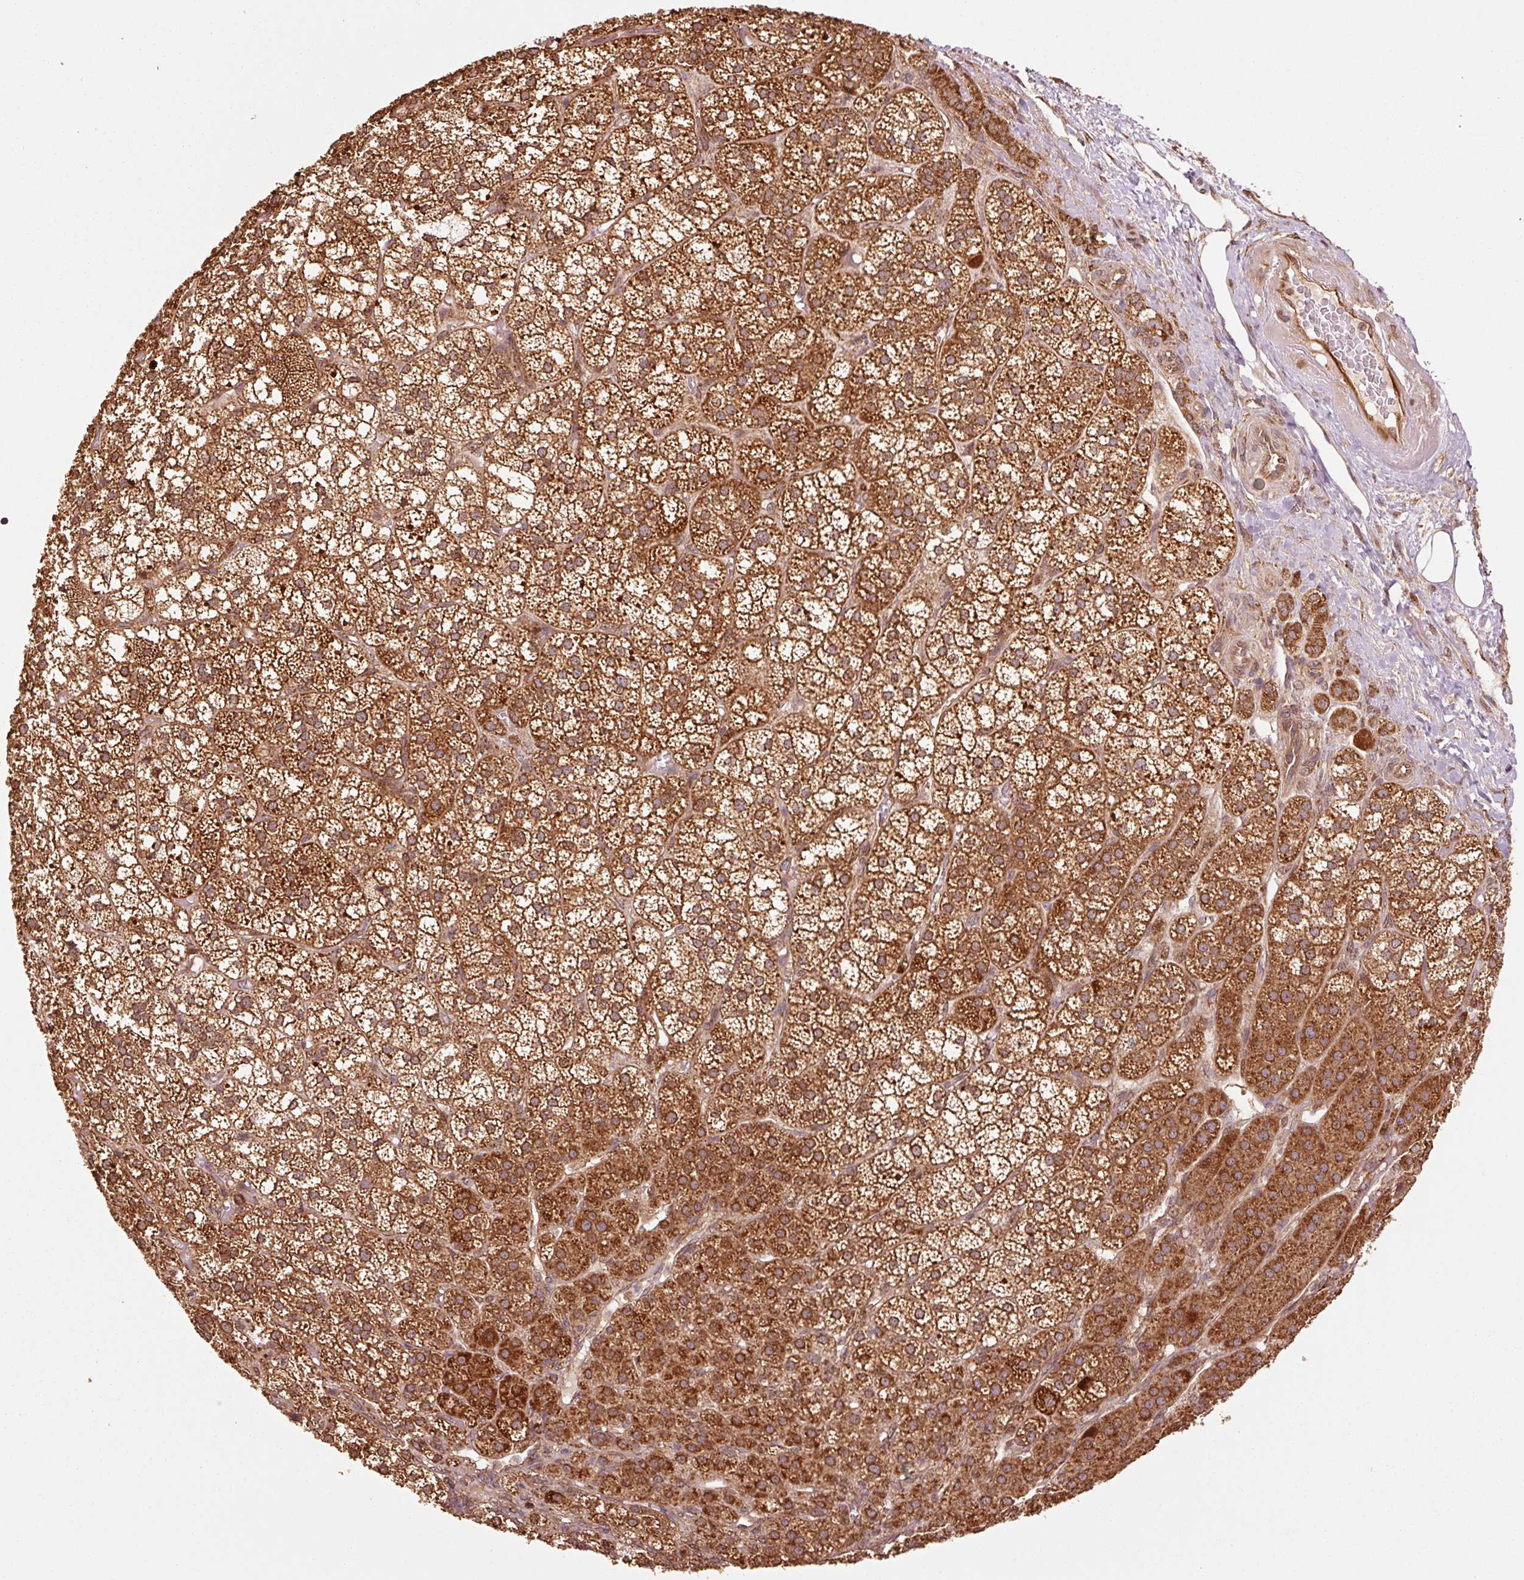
{"staining": {"intensity": "strong", "quantity": ">75%", "location": "cytoplasmic/membranous"}, "tissue": "adrenal gland", "cell_type": "Glandular cells", "image_type": "normal", "snomed": [{"axis": "morphology", "description": "Normal tissue, NOS"}, {"axis": "topography", "description": "Adrenal gland"}], "caption": "Immunohistochemistry (IHC) of normal human adrenal gland displays high levels of strong cytoplasmic/membranous staining in about >75% of glandular cells. (IHC, brightfield microscopy, high magnification).", "gene": "MRPL16", "patient": {"sex": "female", "age": 60}}